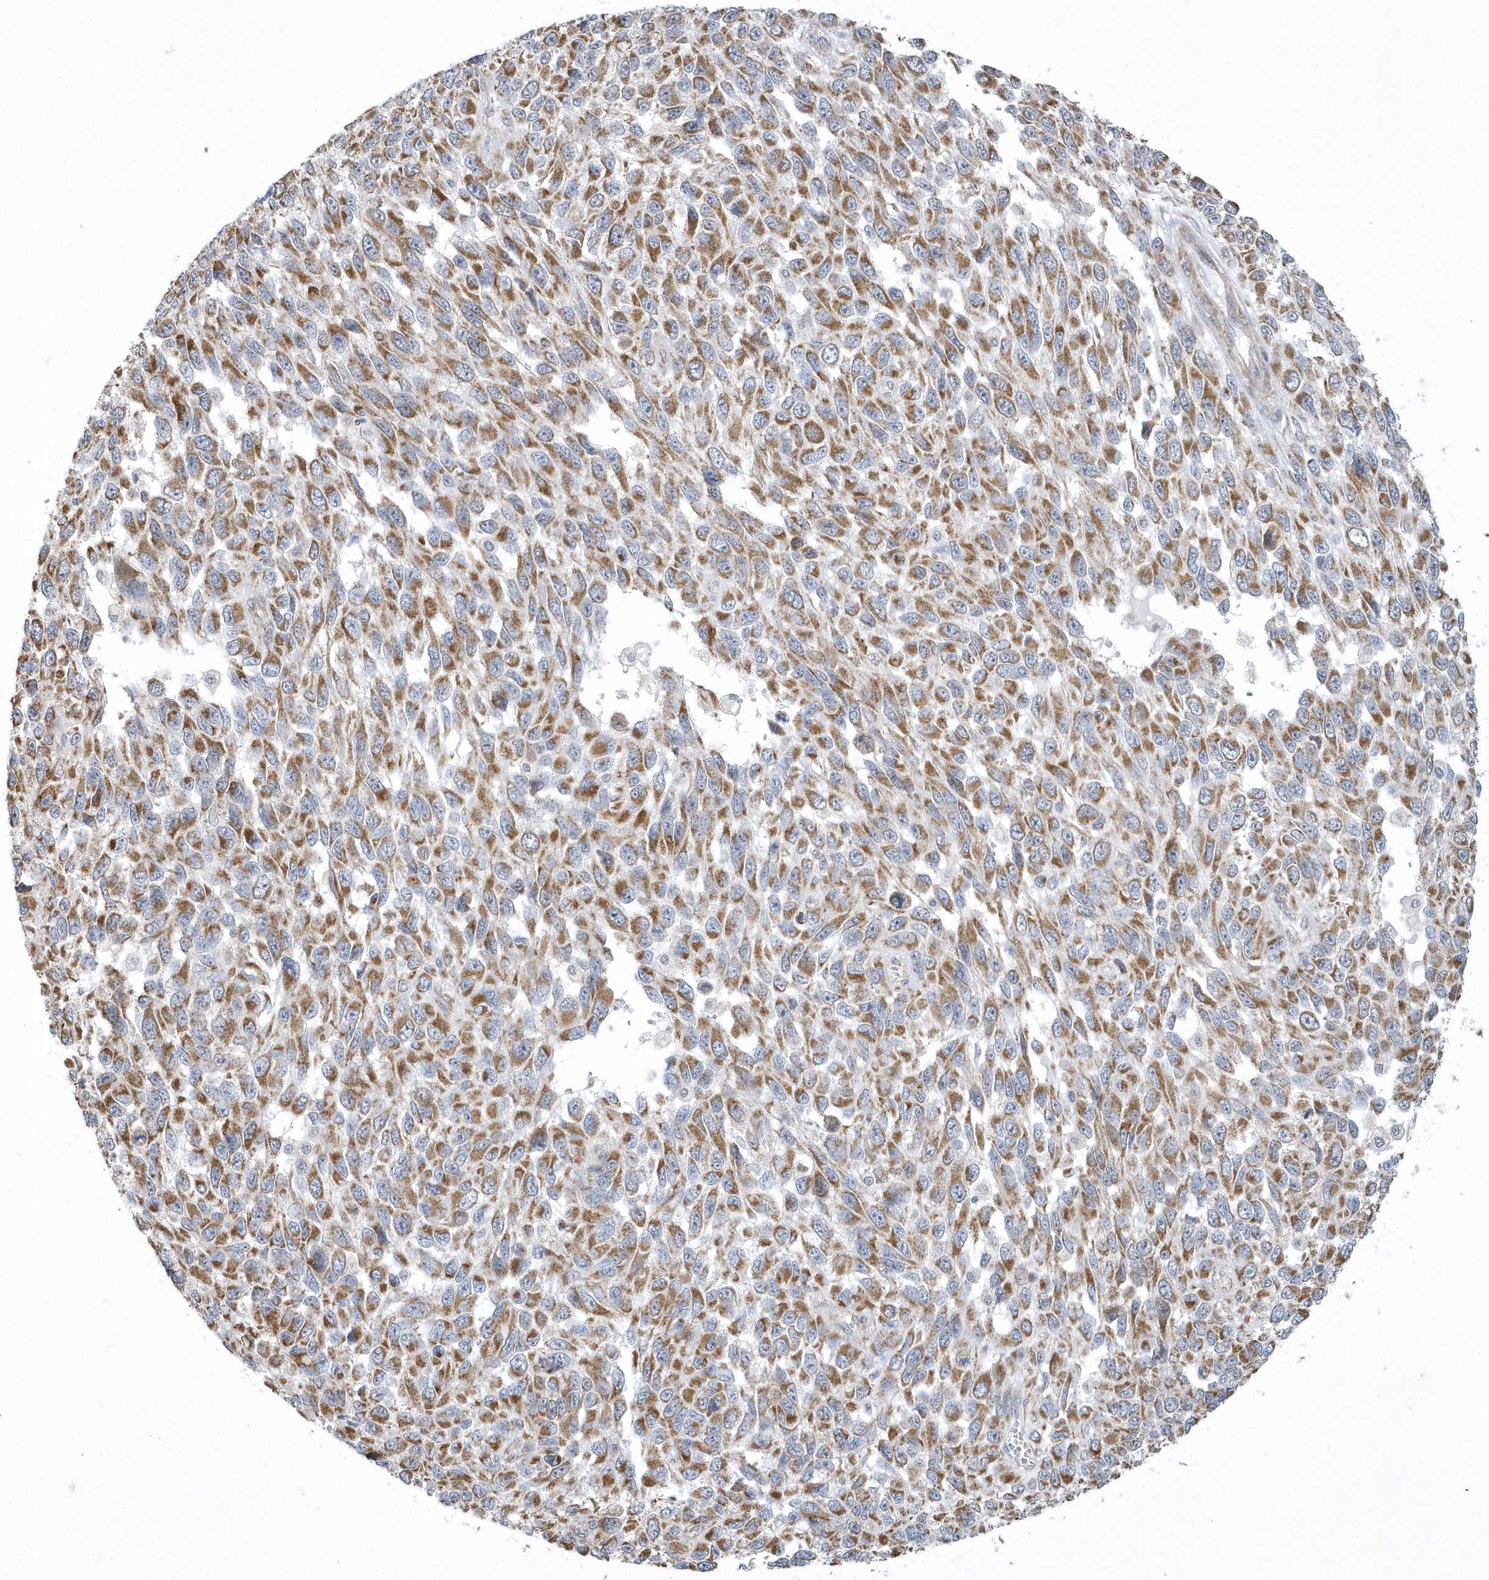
{"staining": {"intensity": "strong", "quantity": ">75%", "location": "cytoplasmic/membranous"}, "tissue": "melanoma", "cell_type": "Tumor cells", "image_type": "cancer", "snomed": [{"axis": "morphology", "description": "Malignant melanoma, NOS"}, {"axis": "topography", "description": "Skin"}], "caption": "This micrograph displays malignant melanoma stained with immunohistochemistry to label a protein in brown. The cytoplasmic/membranous of tumor cells show strong positivity for the protein. Nuclei are counter-stained blue.", "gene": "SLX9", "patient": {"sex": "female", "age": 96}}